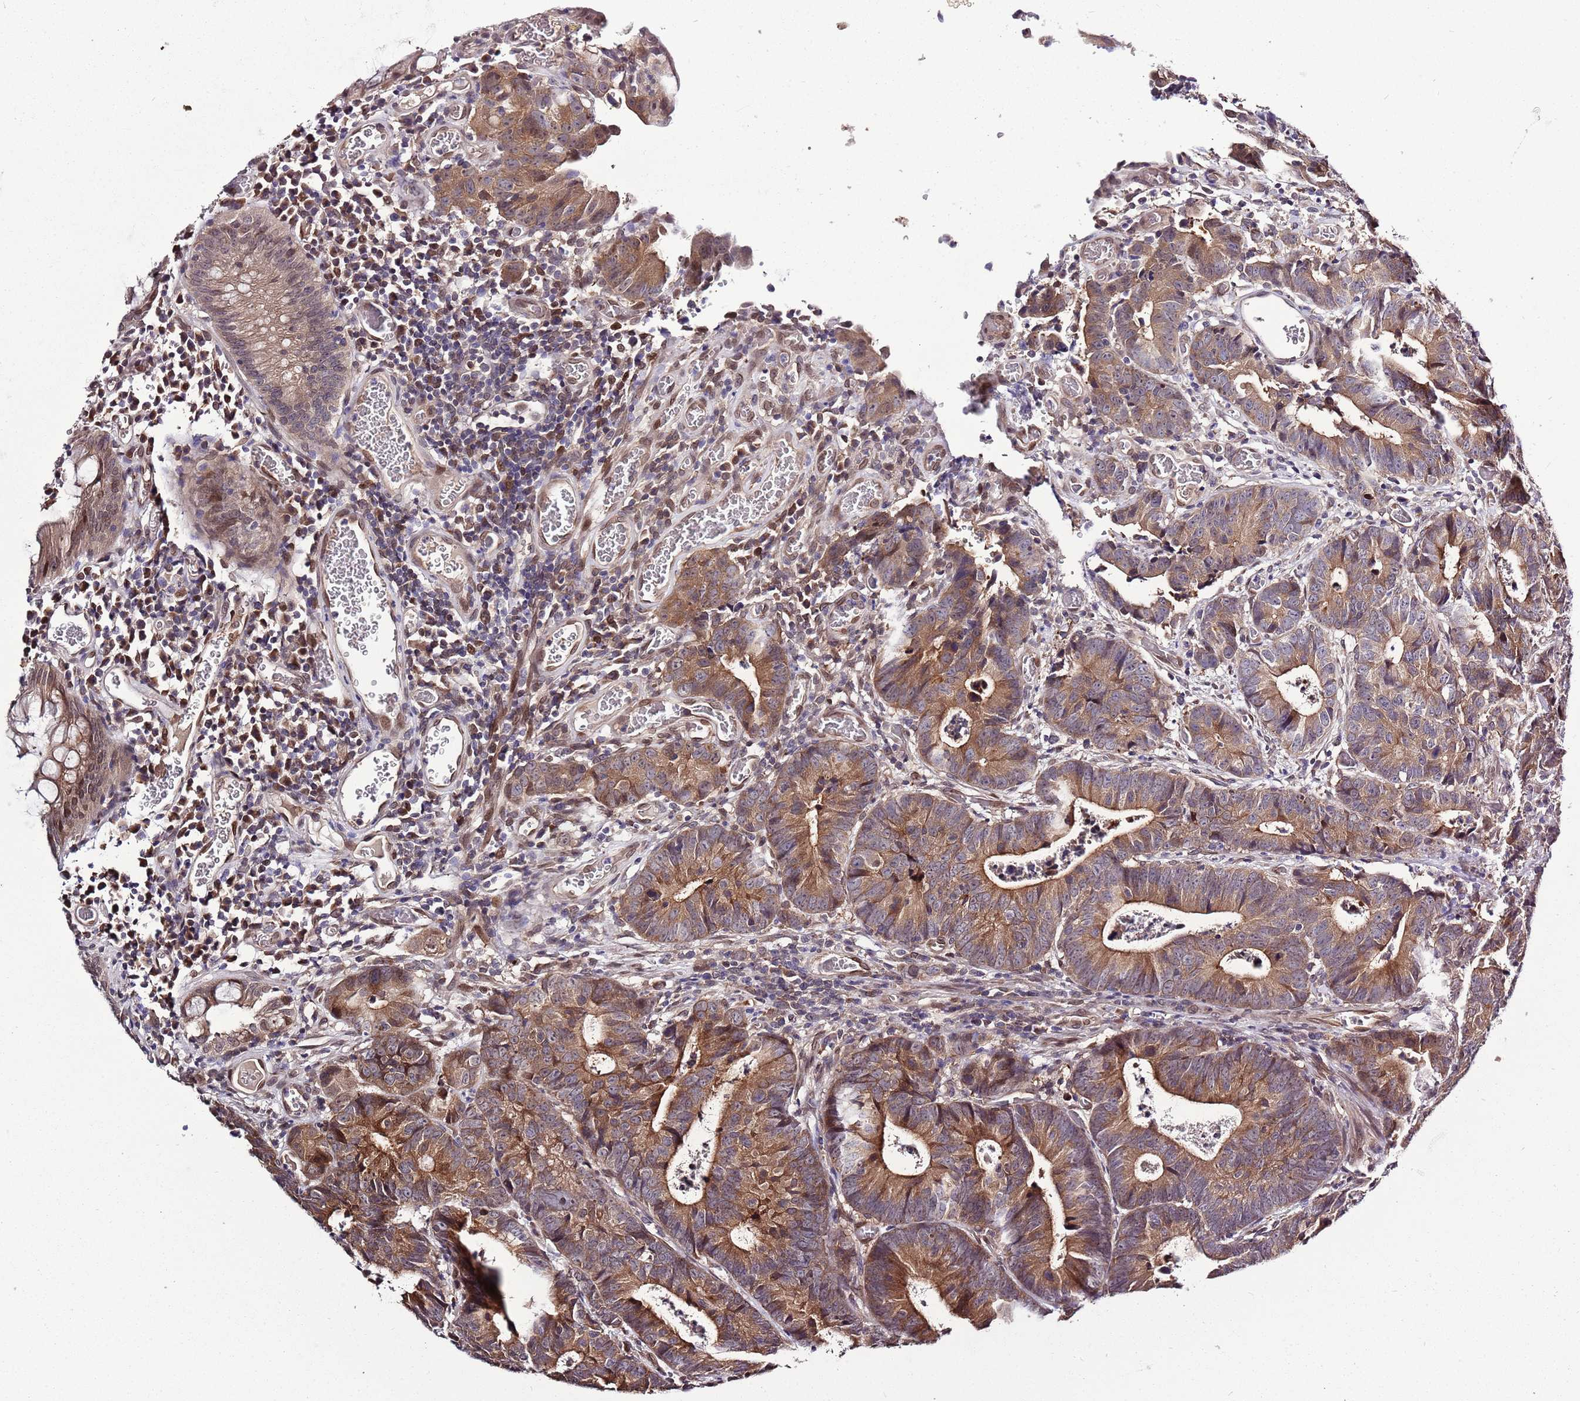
{"staining": {"intensity": "moderate", "quantity": ">75%", "location": "cytoplasmic/membranous"}, "tissue": "colorectal cancer", "cell_type": "Tumor cells", "image_type": "cancer", "snomed": [{"axis": "morphology", "description": "Adenocarcinoma, NOS"}, {"axis": "topography", "description": "Colon"}], "caption": "Protein expression analysis of human colorectal cancer reveals moderate cytoplasmic/membranous positivity in approximately >75% of tumor cells. (DAB IHC with brightfield microscopy, high magnification).", "gene": "ZNF665", "patient": {"sex": "female", "age": 57}}